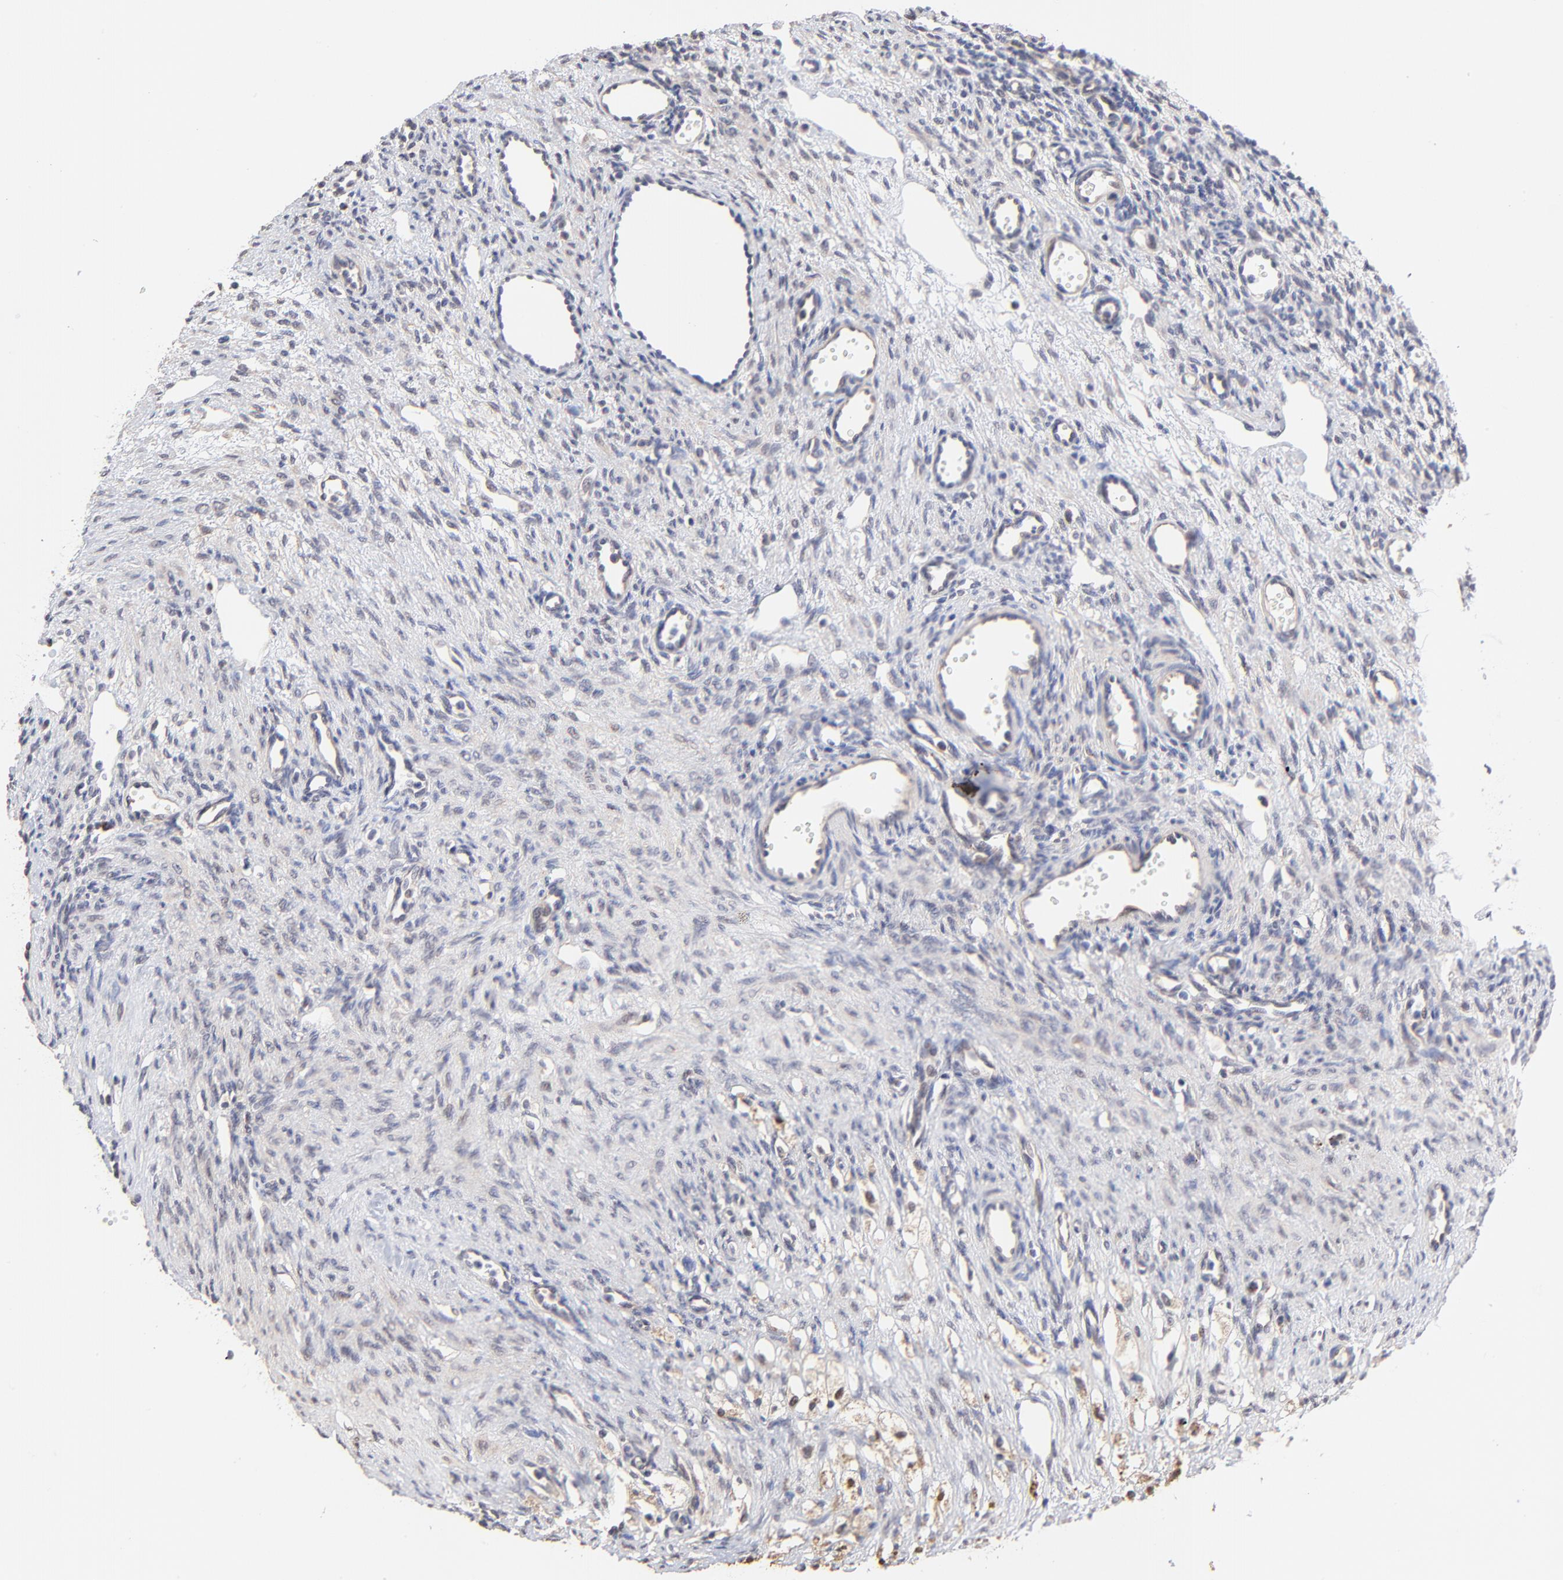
{"staining": {"intensity": "negative", "quantity": "none", "location": "none"}, "tissue": "ovary", "cell_type": "Follicle cells", "image_type": "normal", "snomed": [{"axis": "morphology", "description": "Normal tissue, NOS"}, {"axis": "topography", "description": "Ovary"}], "caption": "DAB immunohistochemical staining of benign ovary shows no significant positivity in follicle cells.", "gene": "PDE4B", "patient": {"sex": "female", "age": 33}}